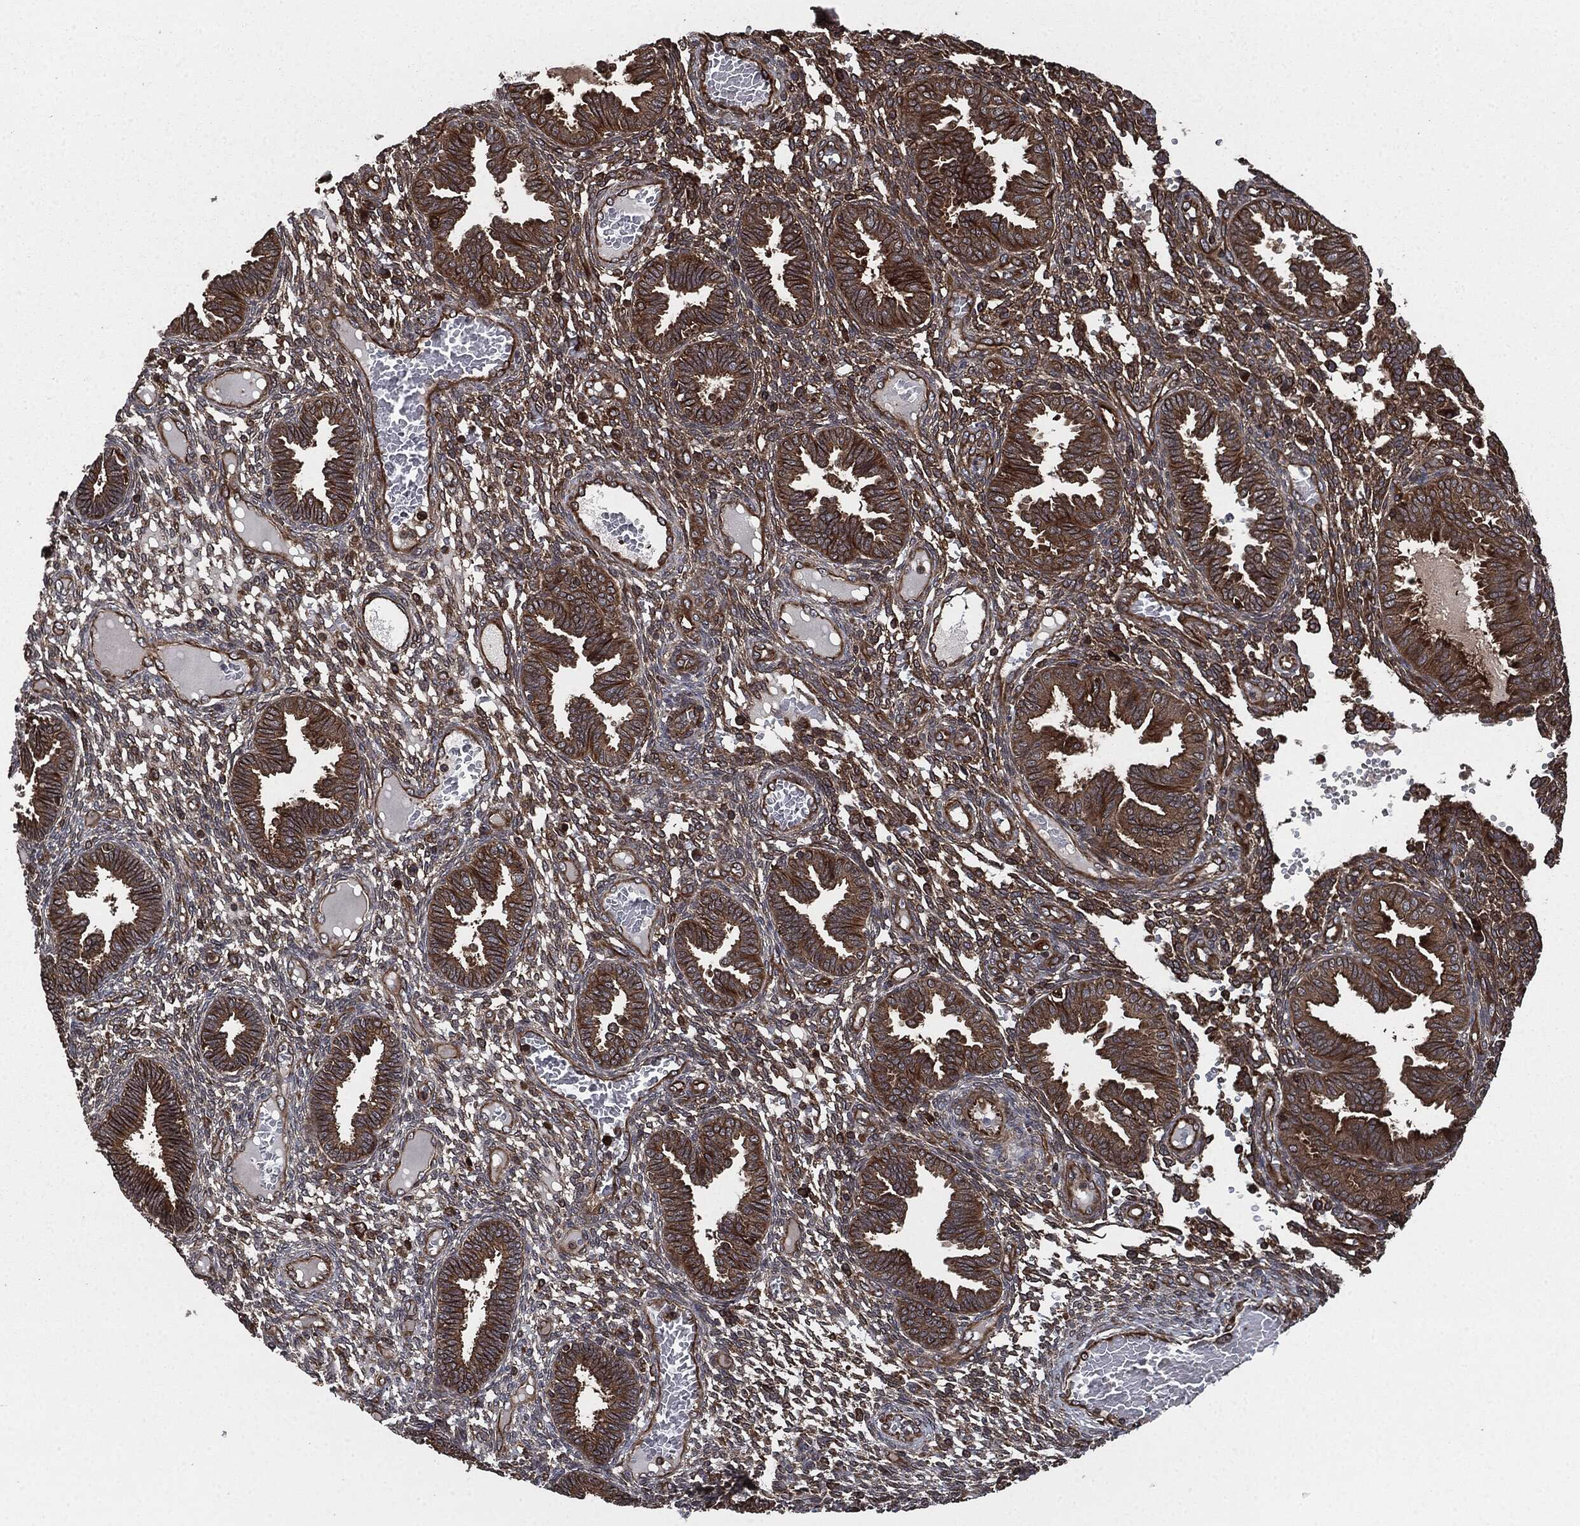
{"staining": {"intensity": "moderate", "quantity": "25%-75%", "location": "cytoplasmic/membranous"}, "tissue": "endometrium", "cell_type": "Cells in endometrial stroma", "image_type": "normal", "snomed": [{"axis": "morphology", "description": "Normal tissue, NOS"}, {"axis": "topography", "description": "Endometrium"}], "caption": "Immunohistochemistry image of unremarkable endometrium stained for a protein (brown), which reveals medium levels of moderate cytoplasmic/membranous positivity in approximately 25%-75% of cells in endometrial stroma.", "gene": "RAP1GDS1", "patient": {"sex": "female", "age": 42}}